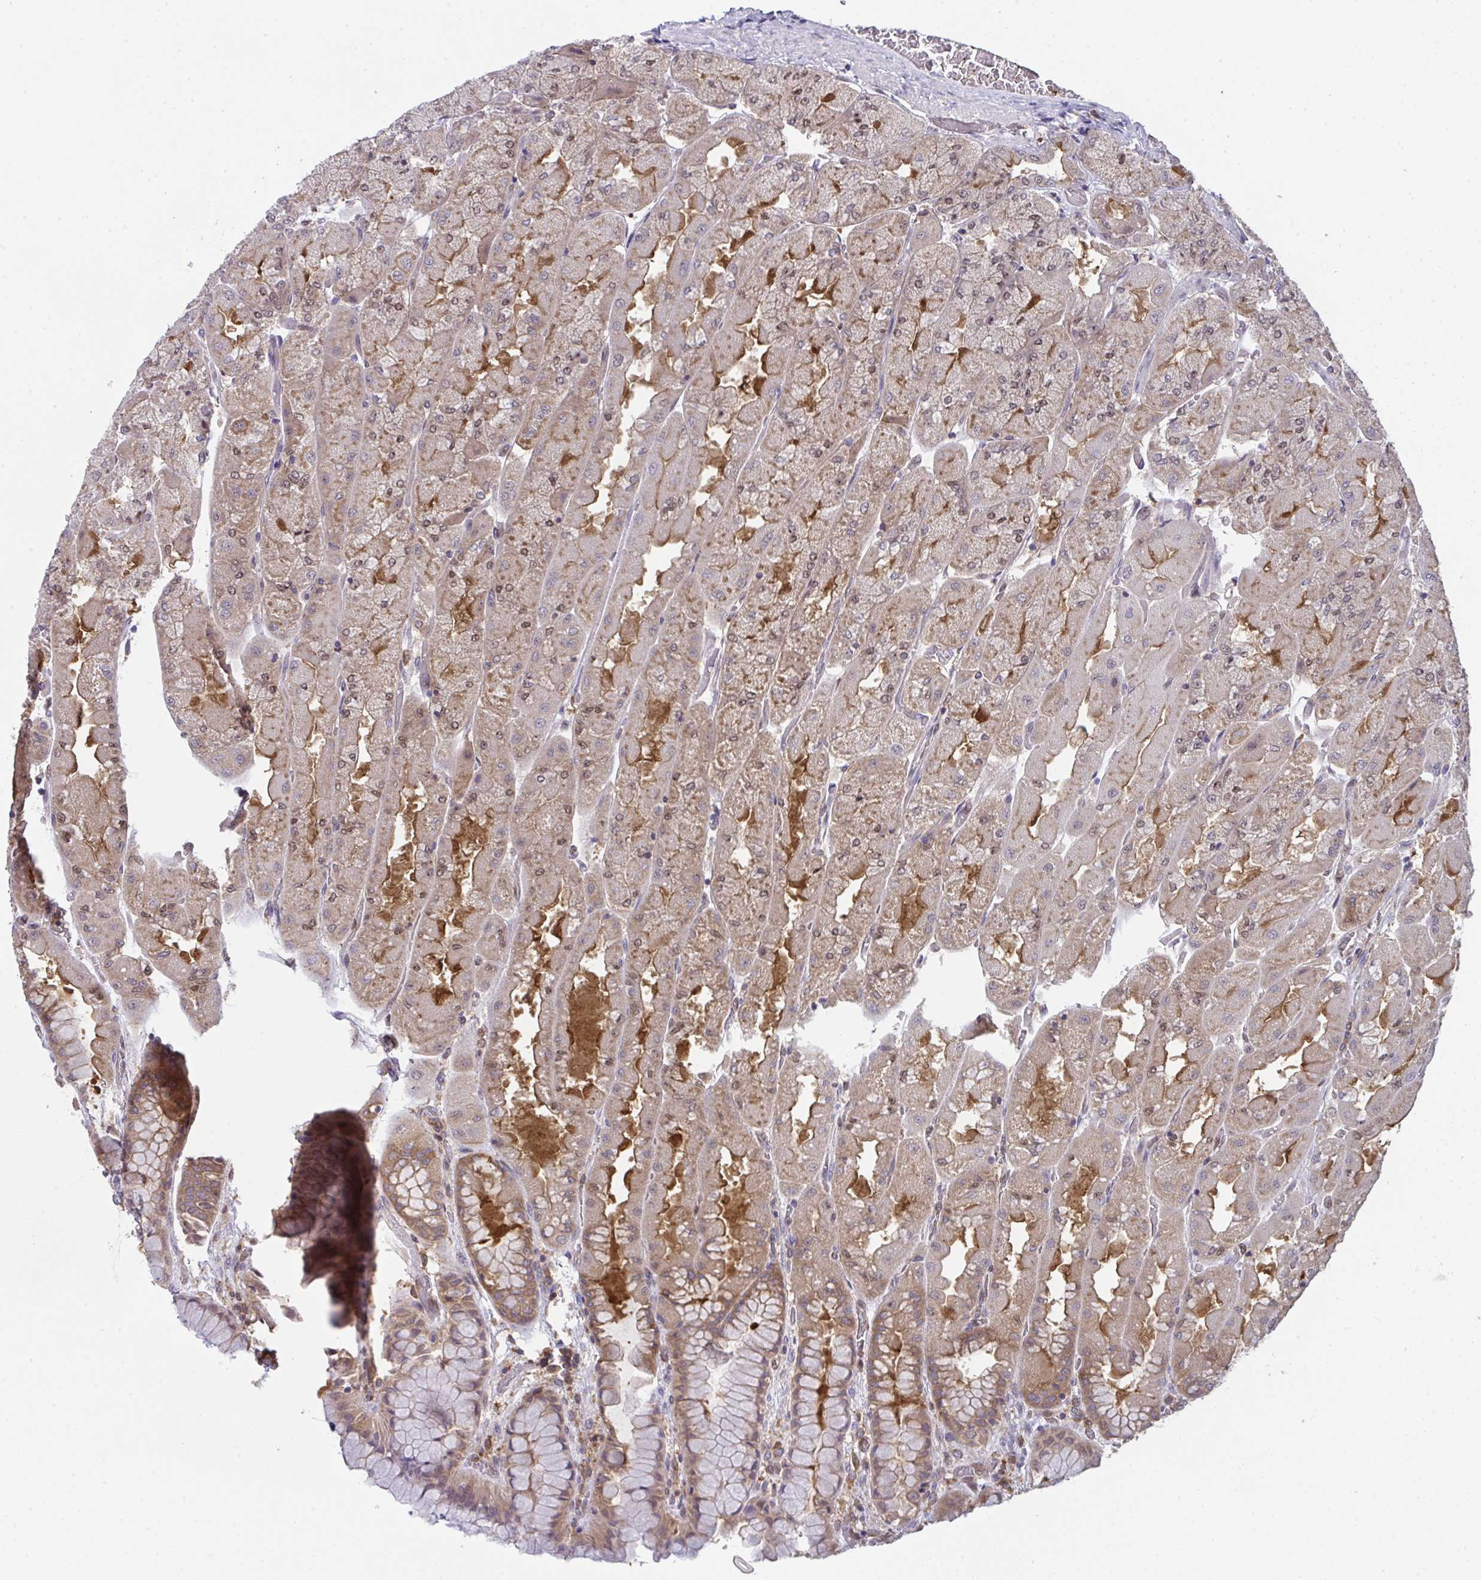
{"staining": {"intensity": "moderate", "quantity": "25%-75%", "location": "cytoplasmic/membranous,nuclear"}, "tissue": "stomach", "cell_type": "Glandular cells", "image_type": "normal", "snomed": [{"axis": "morphology", "description": "Normal tissue, NOS"}, {"axis": "topography", "description": "Stomach"}], "caption": "The immunohistochemical stain shows moderate cytoplasmic/membranous,nuclear expression in glandular cells of unremarkable stomach.", "gene": "ALDH16A1", "patient": {"sex": "female", "age": 61}}